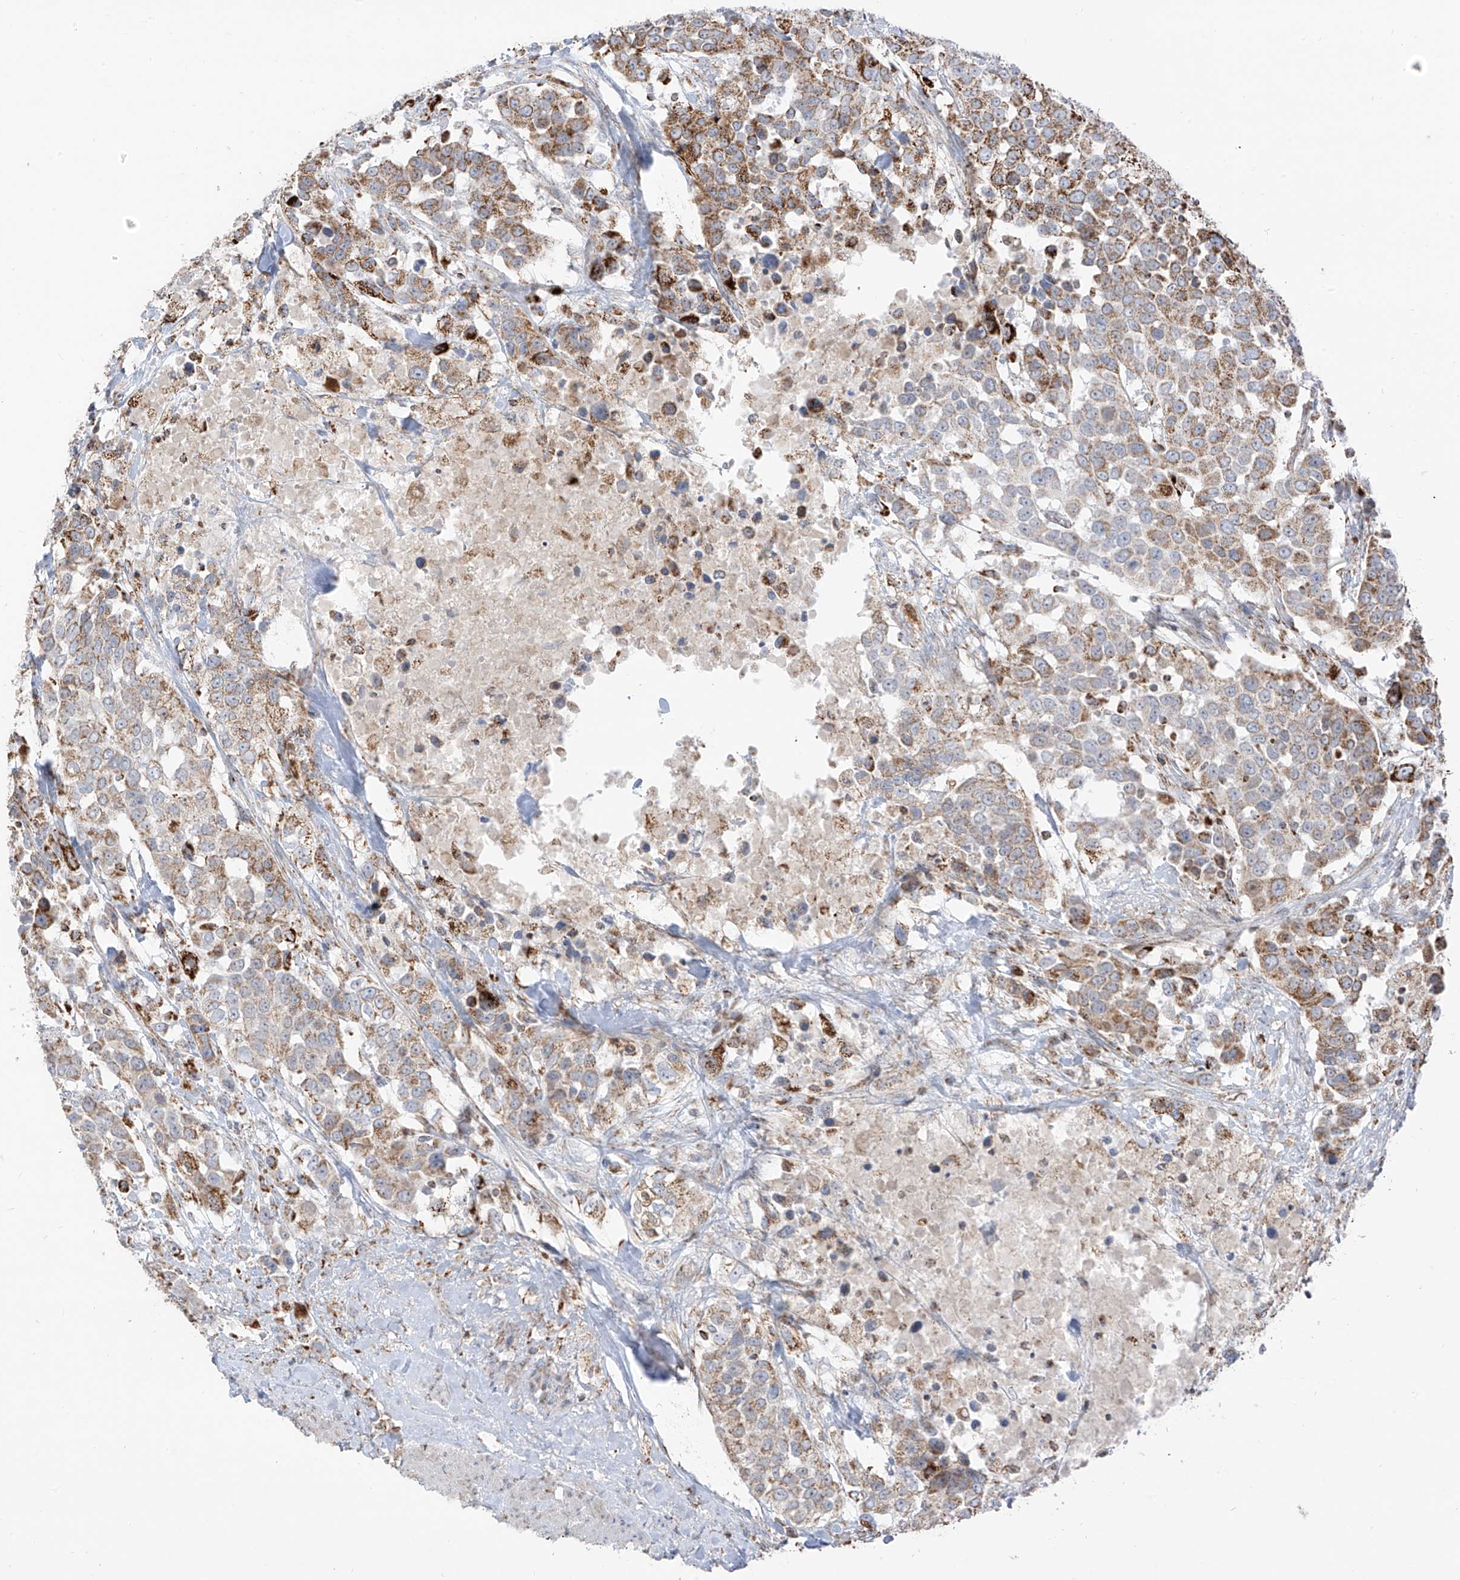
{"staining": {"intensity": "moderate", "quantity": "25%-75%", "location": "cytoplasmic/membranous"}, "tissue": "urothelial cancer", "cell_type": "Tumor cells", "image_type": "cancer", "snomed": [{"axis": "morphology", "description": "Urothelial carcinoma, High grade"}, {"axis": "topography", "description": "Urinary bladder"}], "caption": "A brown stain shows moderate cytoplasmic/membranous positivity of a protein in human urothelial cancer tumor cells. (DAB IHC, brown staining for protein, blue staining for nuclei).", "gene": "ETHE1", "patient": {"sex": "female", "age": 80}}